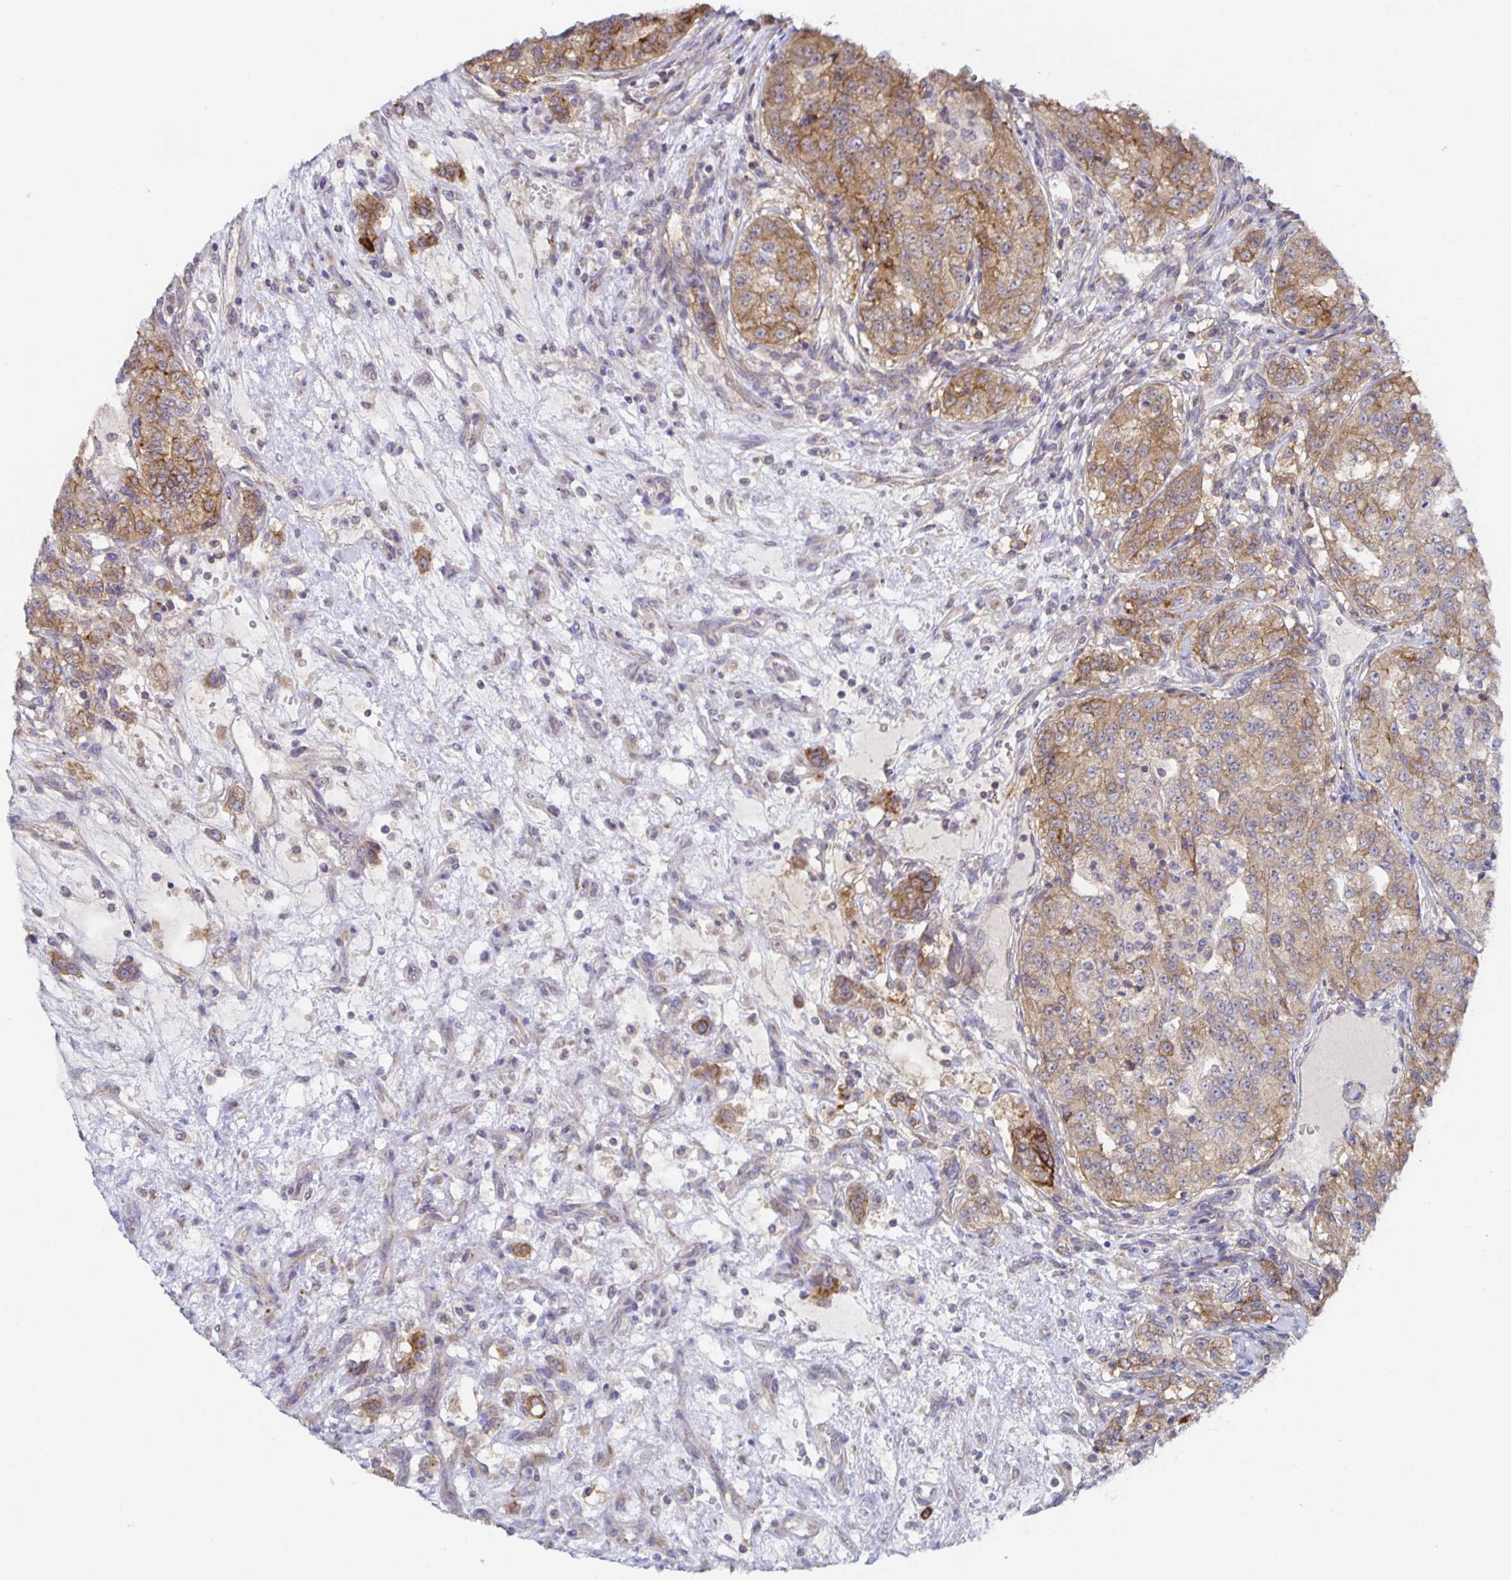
{"staining": {"intensity": "weak", "quantity": ">75%", "location": "cytoplasmic/membranous"}, "tissue": "renal cancer", "cell_type": "Tumor cells", "image_type": "cancer", "snomed": [{"axis": "morphology", "description": "Adenocarcinoma, NOS"}, {"axis": "topography", "description": "Kidney"}], "caption": "An image showing weak cytoplasmic/membranous staining in about >75% of tumor cells in renal cancer, as visualized by brown immunohistochemical staining.", "gene": "BAD", "patient": {"sex": "female", "age": 63}}